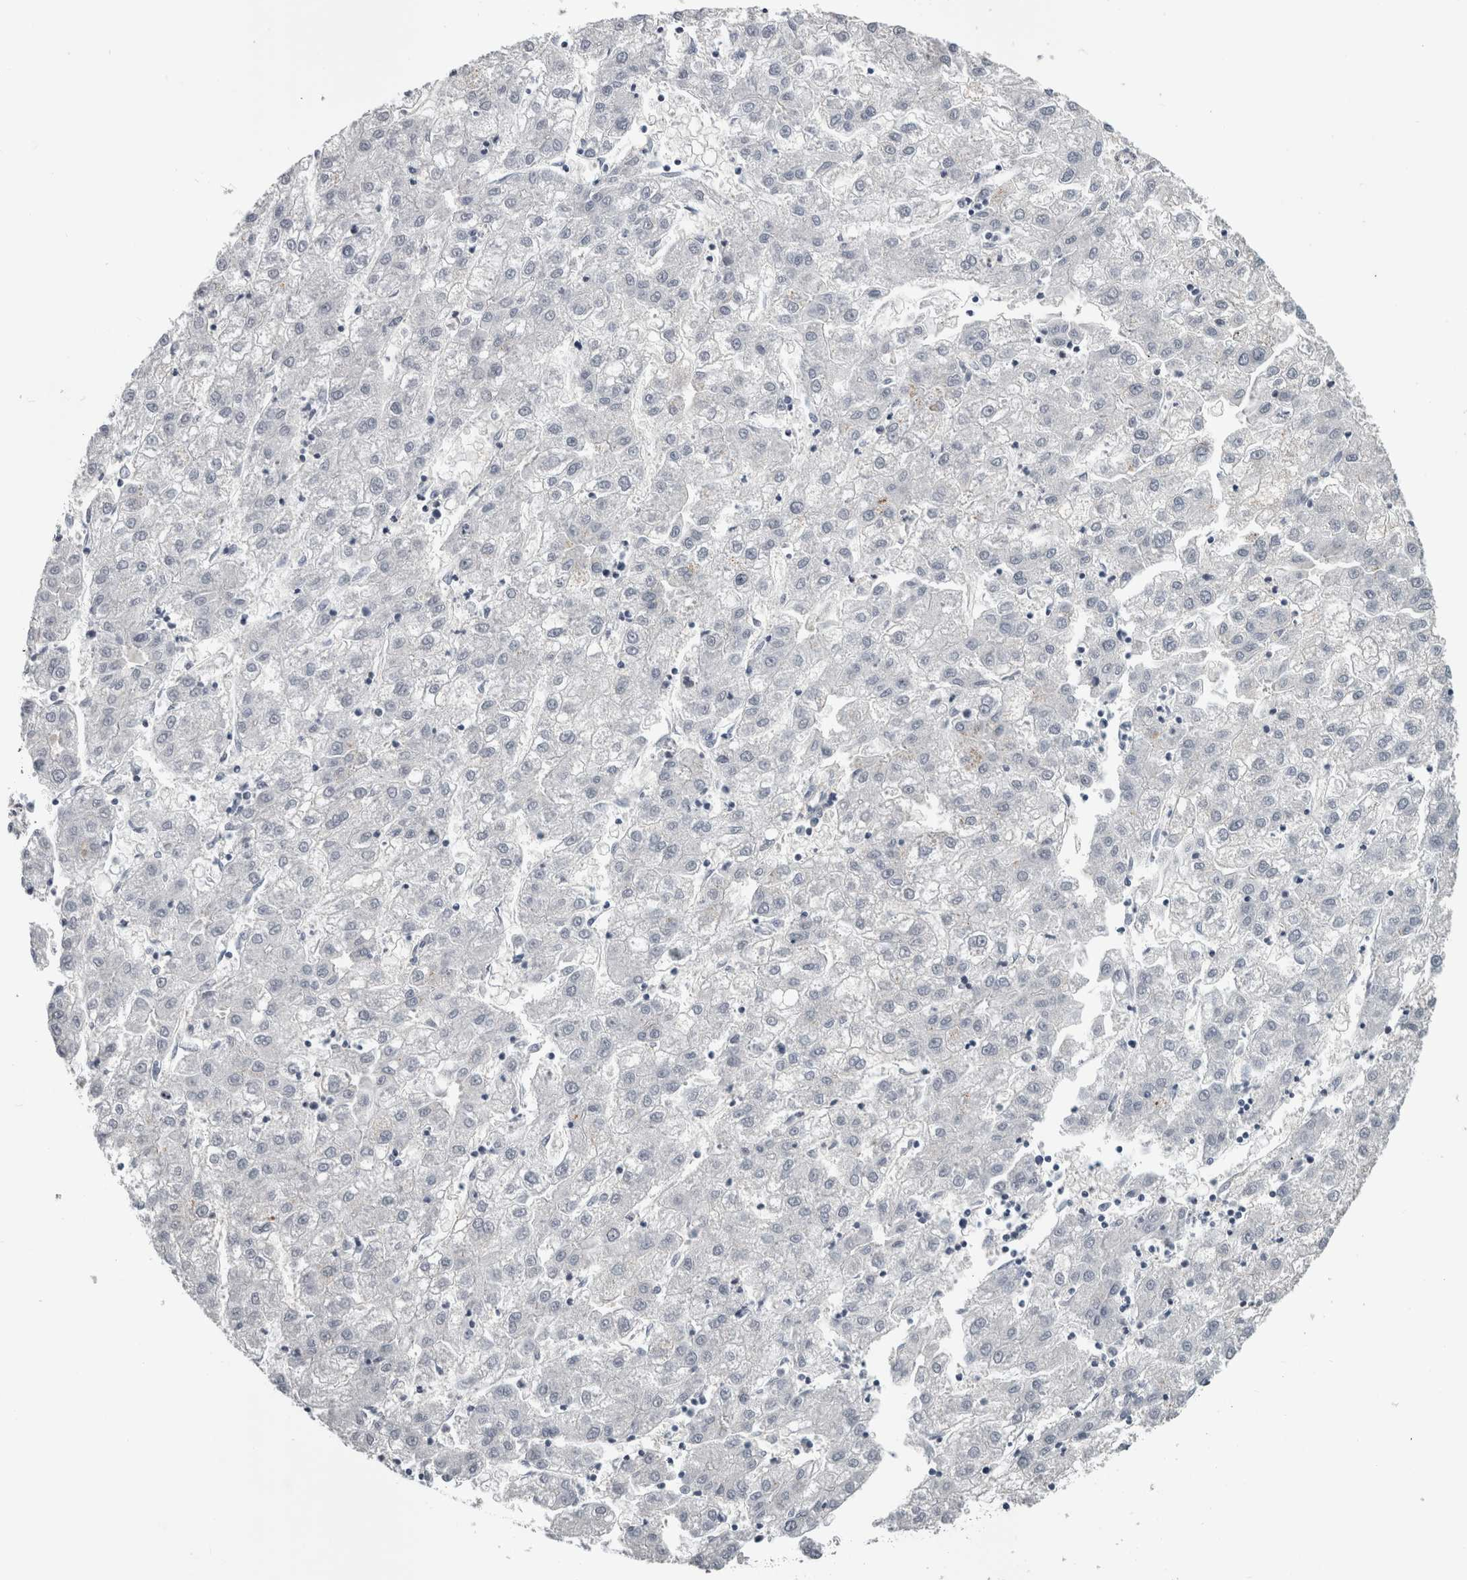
{"staining": {"intensity": "negative", "quantity": "none", "location": "none"}, "tissue": "liver cancer", "cell_type": "Tumor cells", "image_type": "cancer", "snomed": [{"axis": "morphology", "description": "Carcinoma, Hepatocellular, NOS"}, {"axis": "topography", "description": "Liver"}], "caption": "High power microscopy micrograph of an IHC image of liver cancer, revealing no significant positivity in tumor cells.", "gene": "ARID4B", "patient": {"sex": "male", "age": 72}}